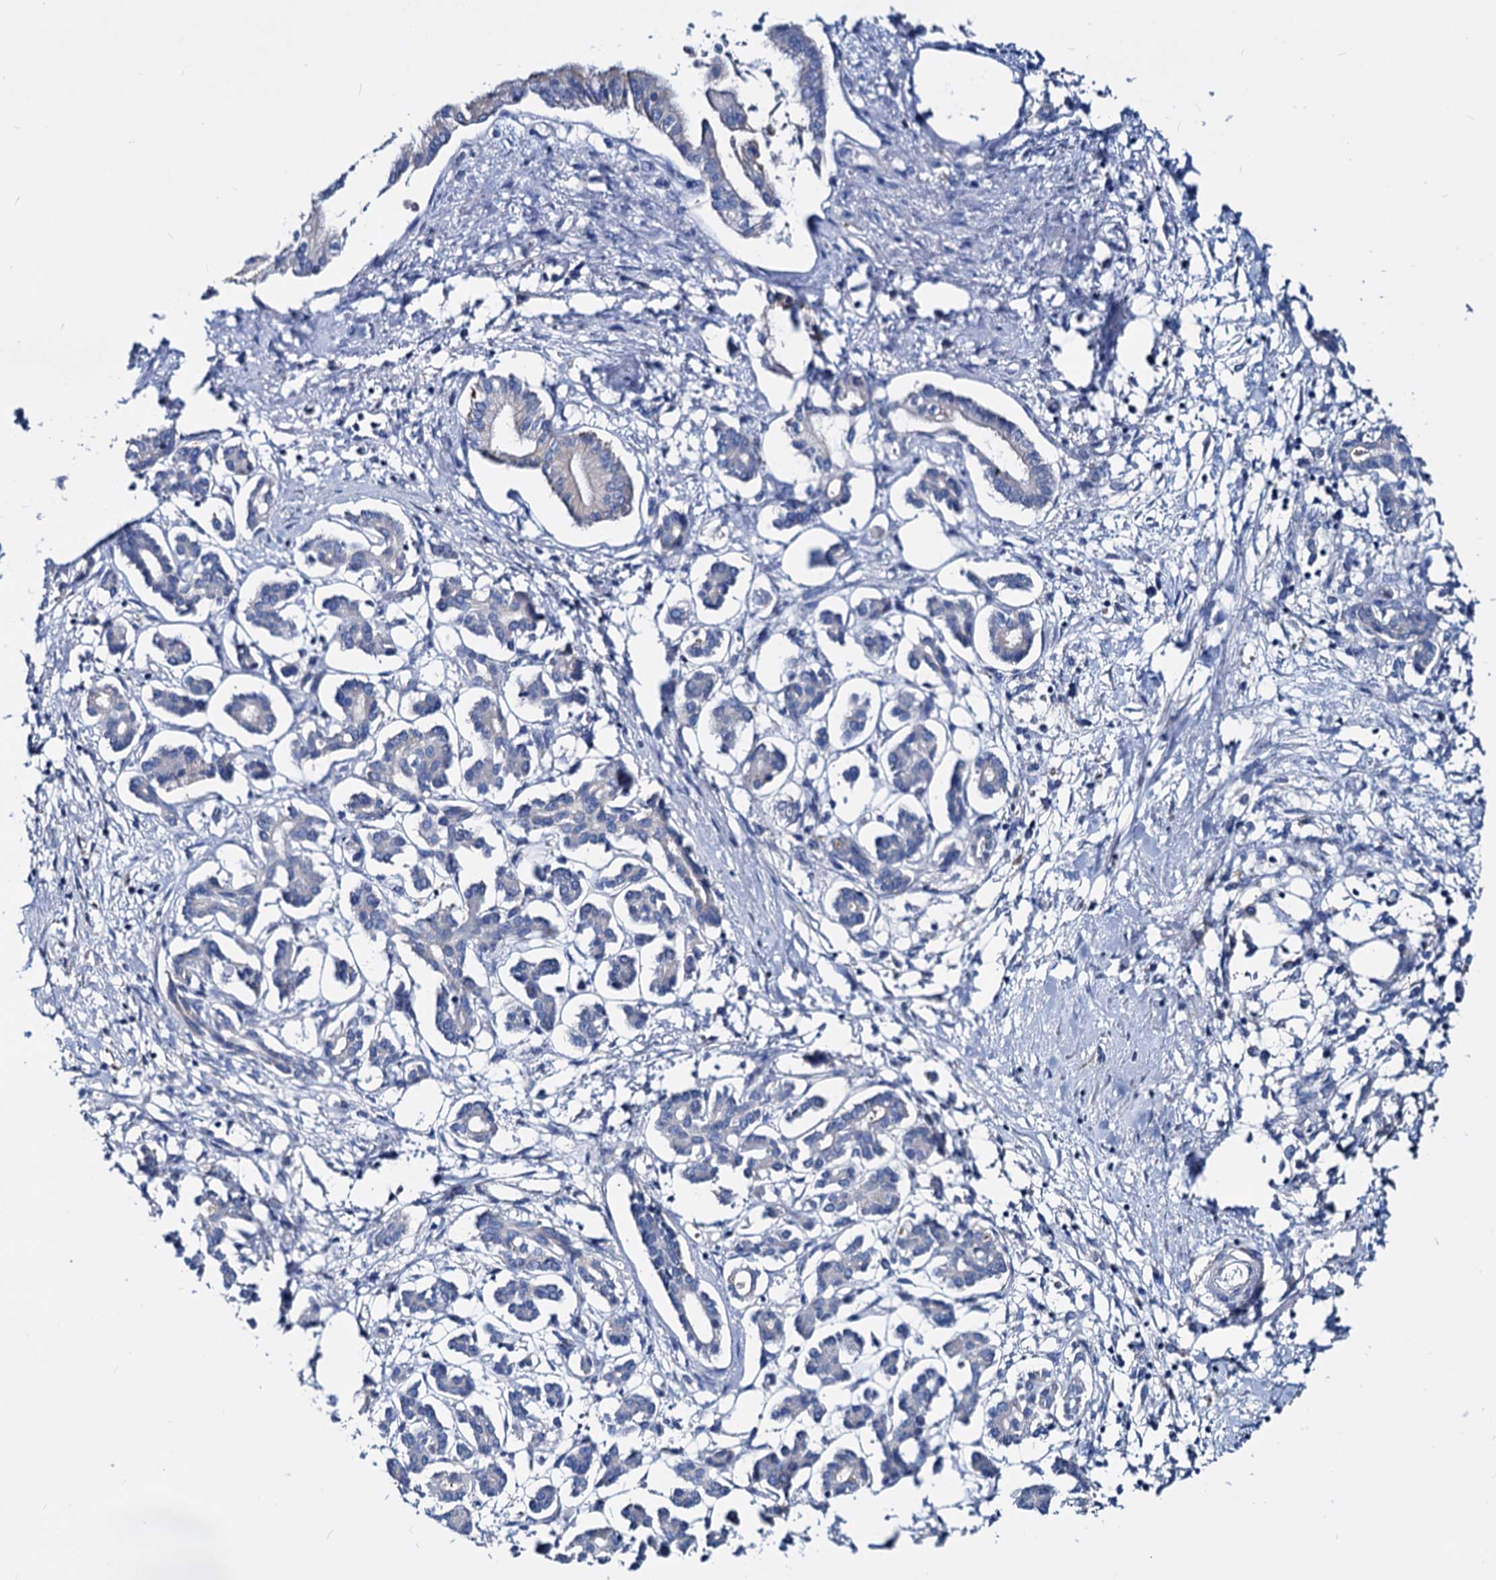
{"staining": {"intensity": "negative", "quantity": "none", "location": "none"}, "tissue": "pancreatic cancer", "cell_type": "Tumor cells", "image_type": "cancer", "snomed": [{"axis": "morphology", "description": "Adenocarcinoma, NOS"}, {"axis": "topography", "description": "Pancreas"}], "caption": "An immunohistochemistry (IHC) photomicrograph of pancreatic adenocarcinoma is shown. There is no staining in tumor cells of pancreatic adenocarcinoma.", "gene": "DYDC2", "patient": {"sex": "female", "age": 50}}